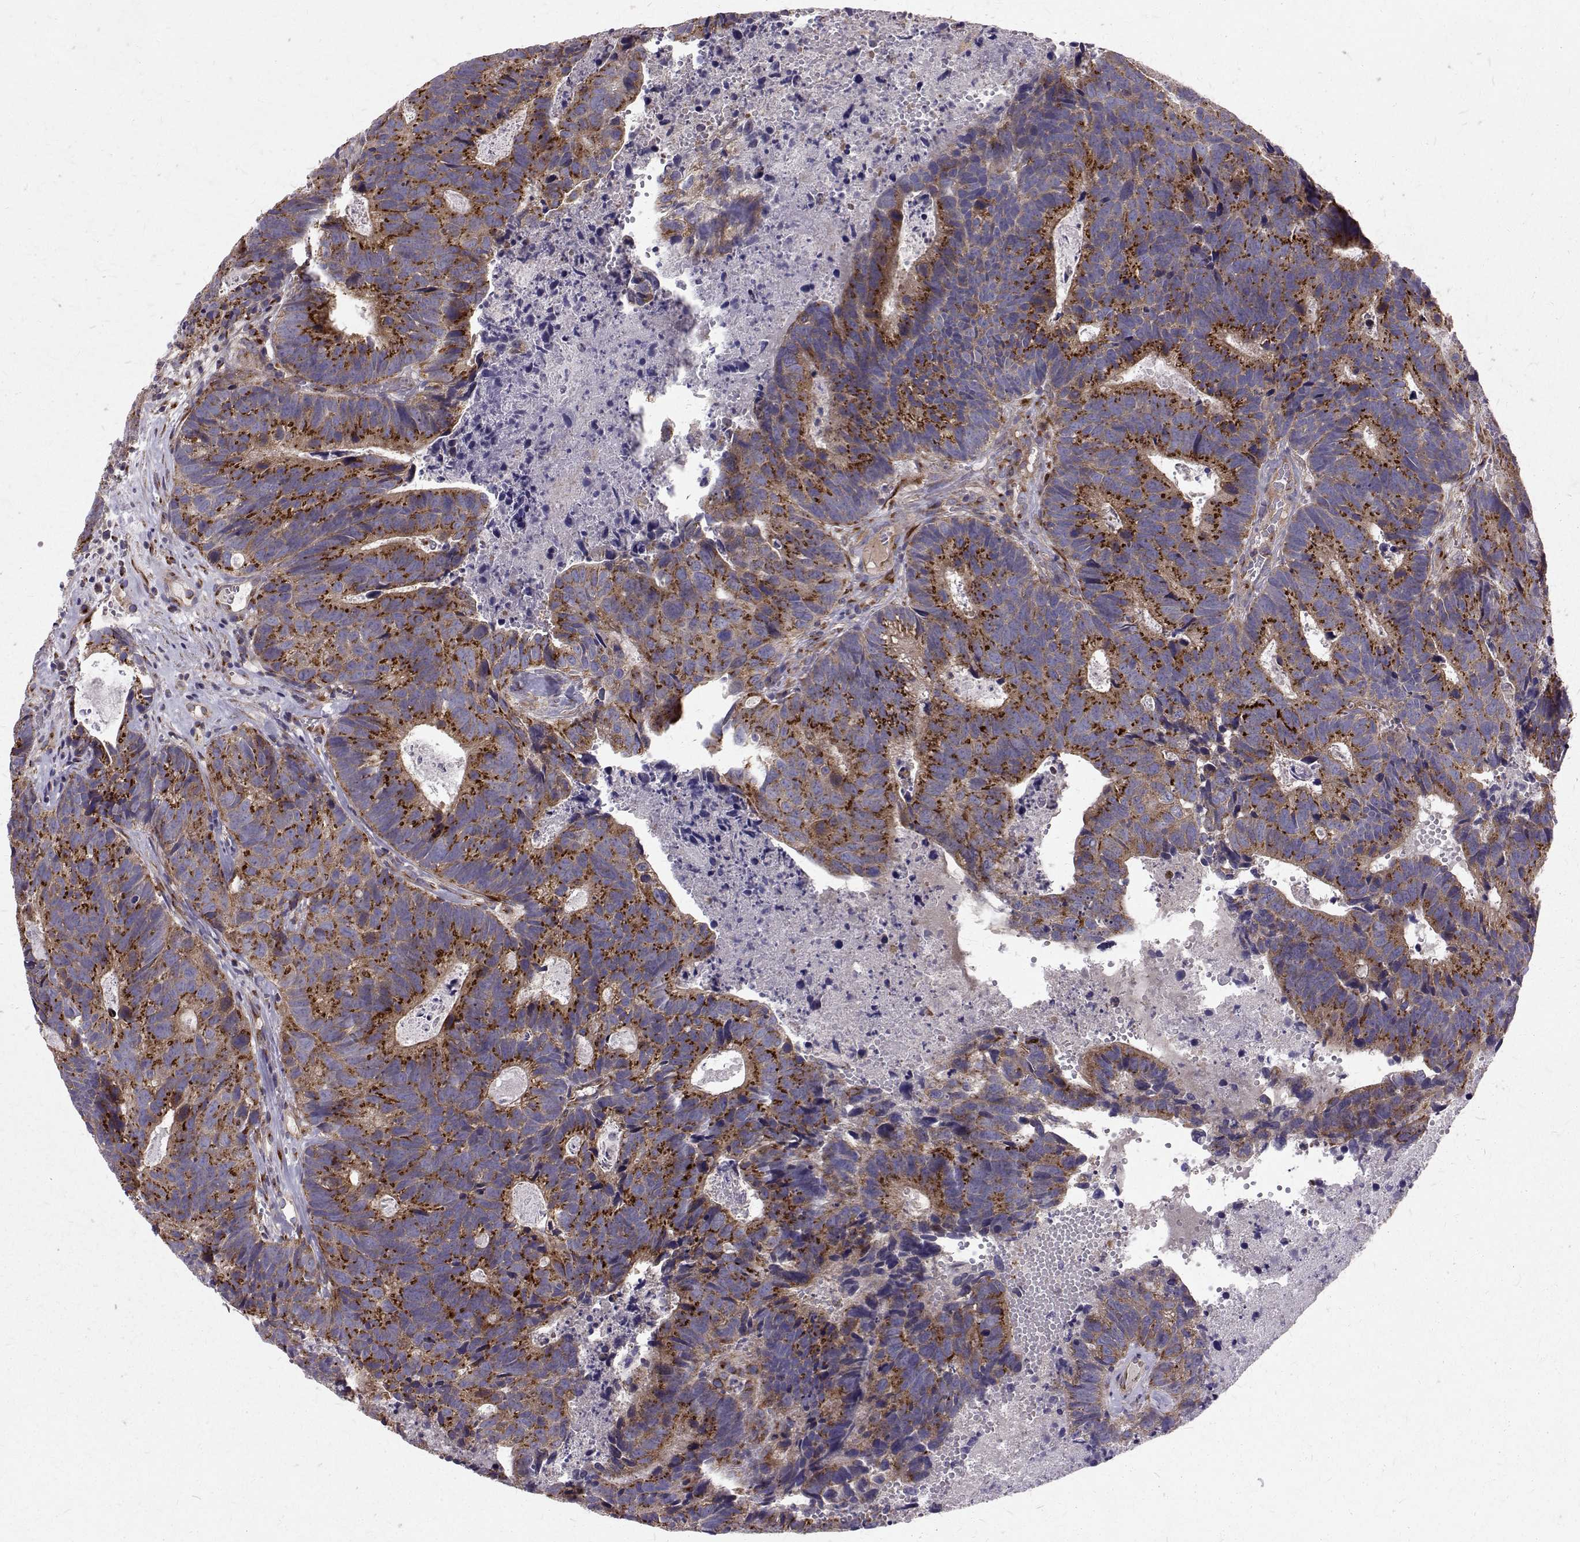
{"staining": {"intensity": "strong", "quantity": ">75%", "location": "cytoplasmic/membranous"}, "tissue": "head and neck cancer", "cell_type": "Tumor cells", "image_type": "cancer", "snomed": [{"axis": "morphology", "description": "Adenocarcinoma, NOS"}, {"axis": "topography", "description": "Head-Neck"}], "caption": "Head and neck adenocarcinoma tissue displays strong cytoplasmic/membranous positivity in about >75% of tumor cells The staining was performed using DAB to visualize the protein expression in brown, while the nuclei were stained in blue with hematoxylin (Magnification: 20x).", "gene": "ARFGAP1", "patient": {"sex": "male", "age": 62}}